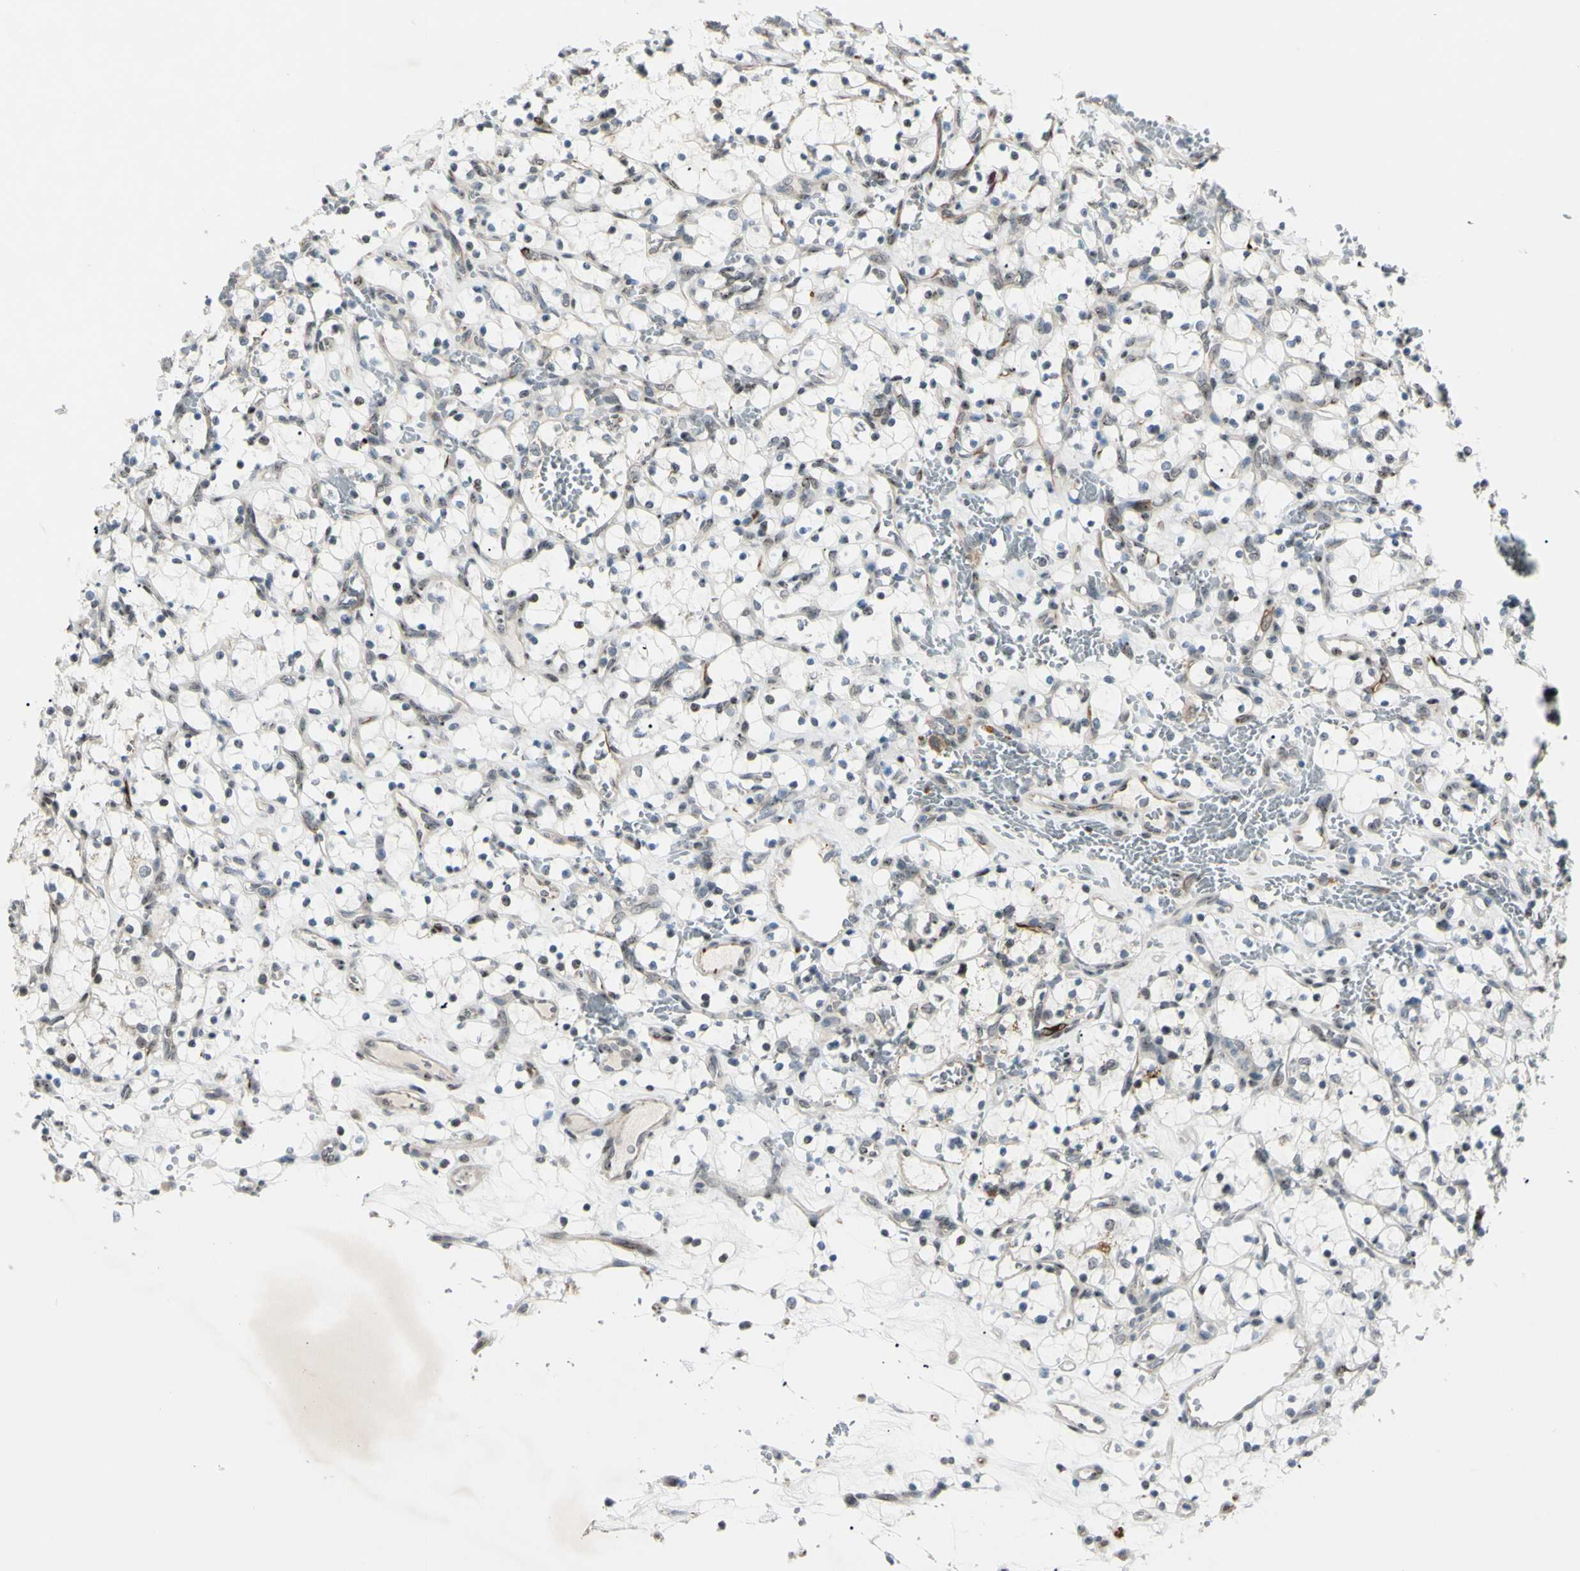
{"staining": {"intensity": "negative", "quantity": "none", "location": "none"}, "tissue": "renal cancer", "cell_type": "Tumor cells", "image_type": "cancer", "snomed": [{"axis": "morphology", "description": "Adenocarcinoma, NOS"}, {"axis": "topography", "description": "Kidney"}], "caption": "The image reveals no significant positivity in tumor cells of adenocarcinoma (renal).", "gene": "FGFR2", "patient": {"sex": "female", "age": 69}}